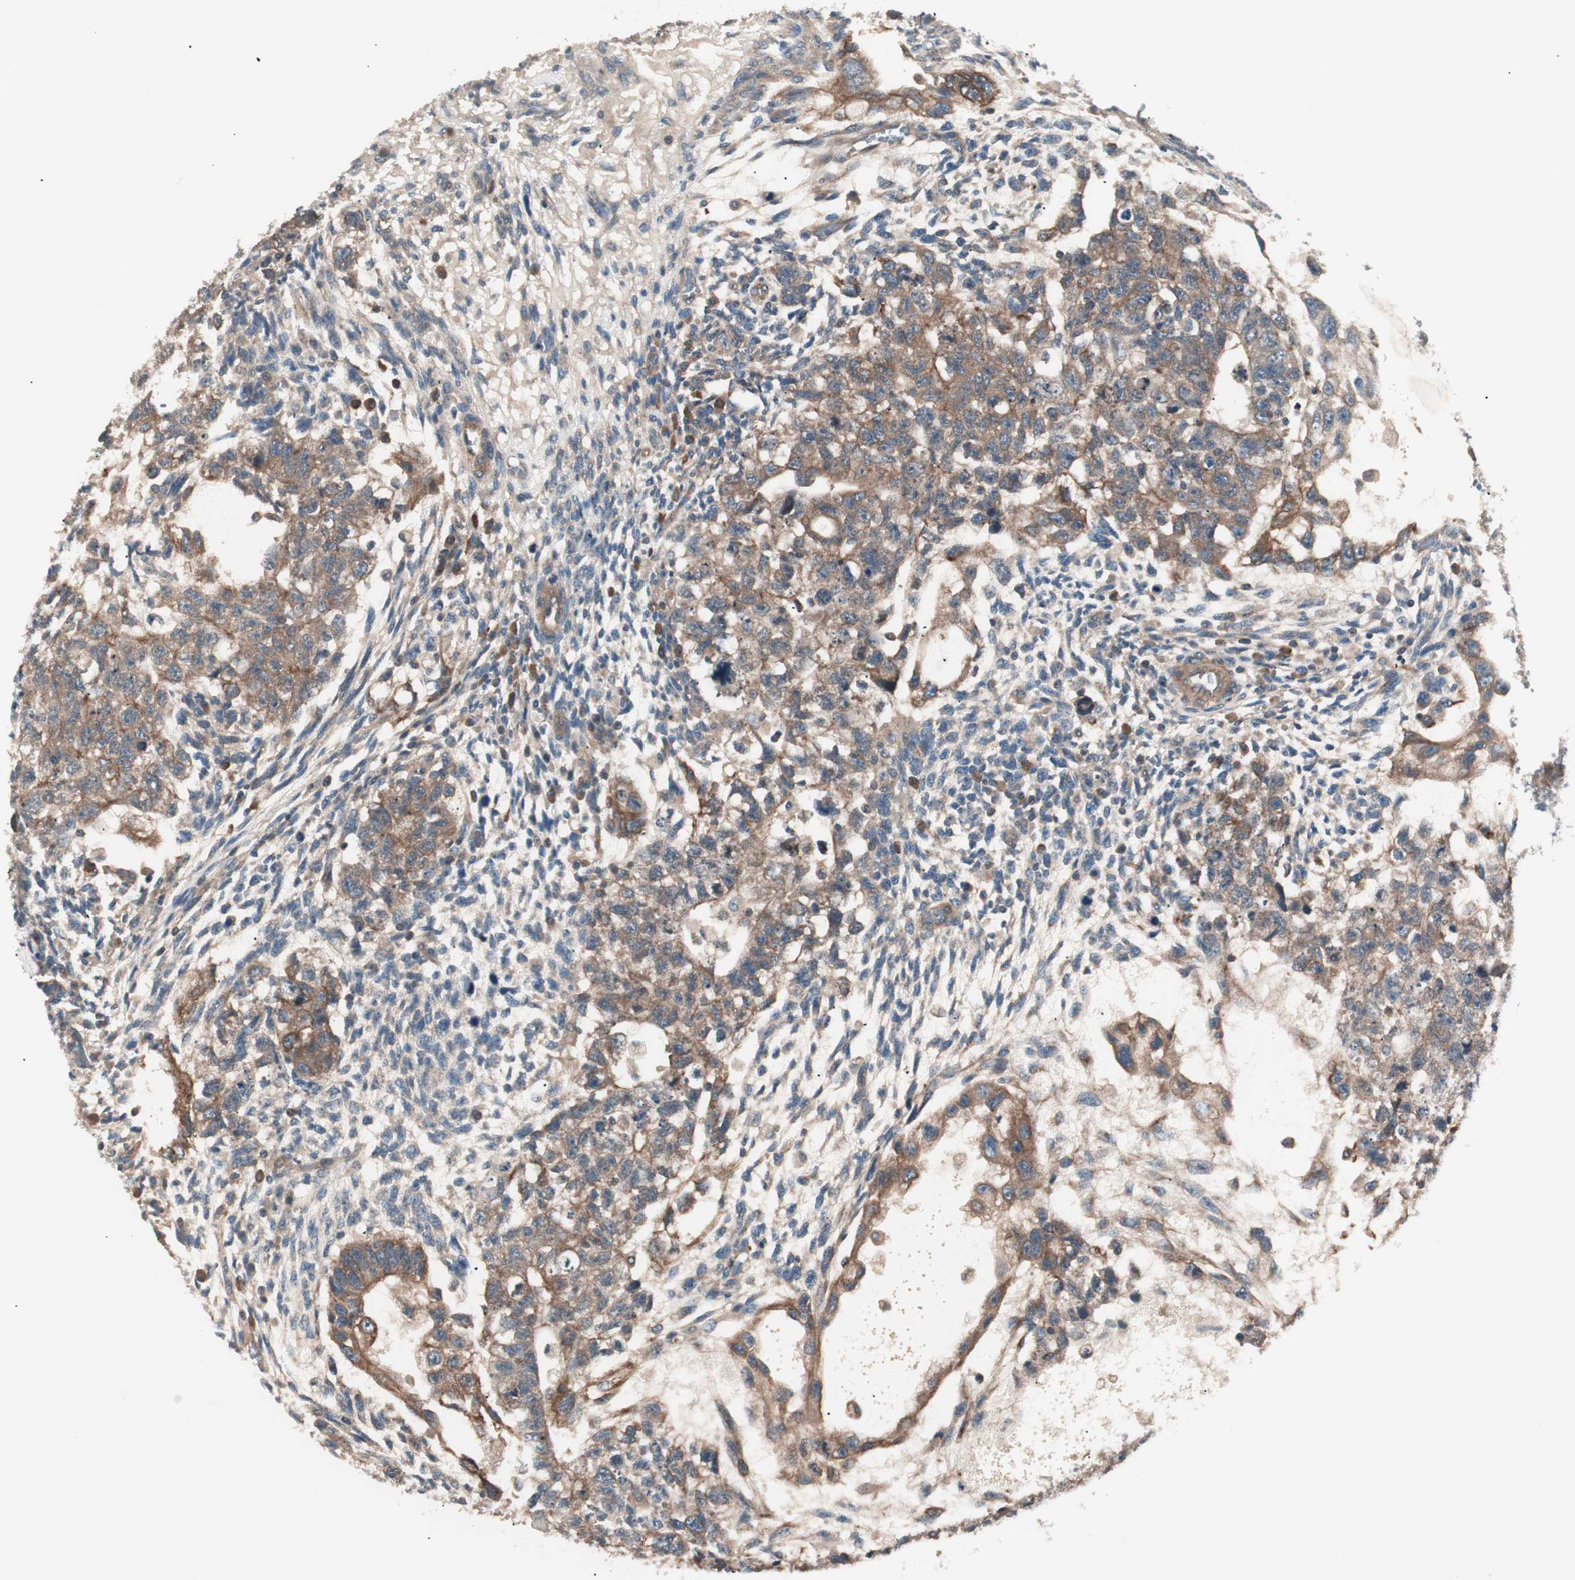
{"staining": {"intensity": "moderate", "quantity": ">75%", "location": "cytoplasmic/membranous"}, "tissue": "testis cancer", "cell_type": "Tumor cells", "image_type": "cancer", "snomed": [{"axis": "morphology", "description": "Normal tissue, NOS"}, {"axis": "morphology", "description": "Carcinoma, Embryonal, NOS"}, {"axis": "topography", "description": "Testis"}], "caption": "Immunohistochemistry photomicrograph of testis cancer (embryonal carcinoma) stained for a protein (brown), which exhibits medium levels of moderate cytoplasmic/membranous expression in approximately >75% of tumor cells.", "gene": "TSG101", "patient": {"sex": "male", "age": 36}}